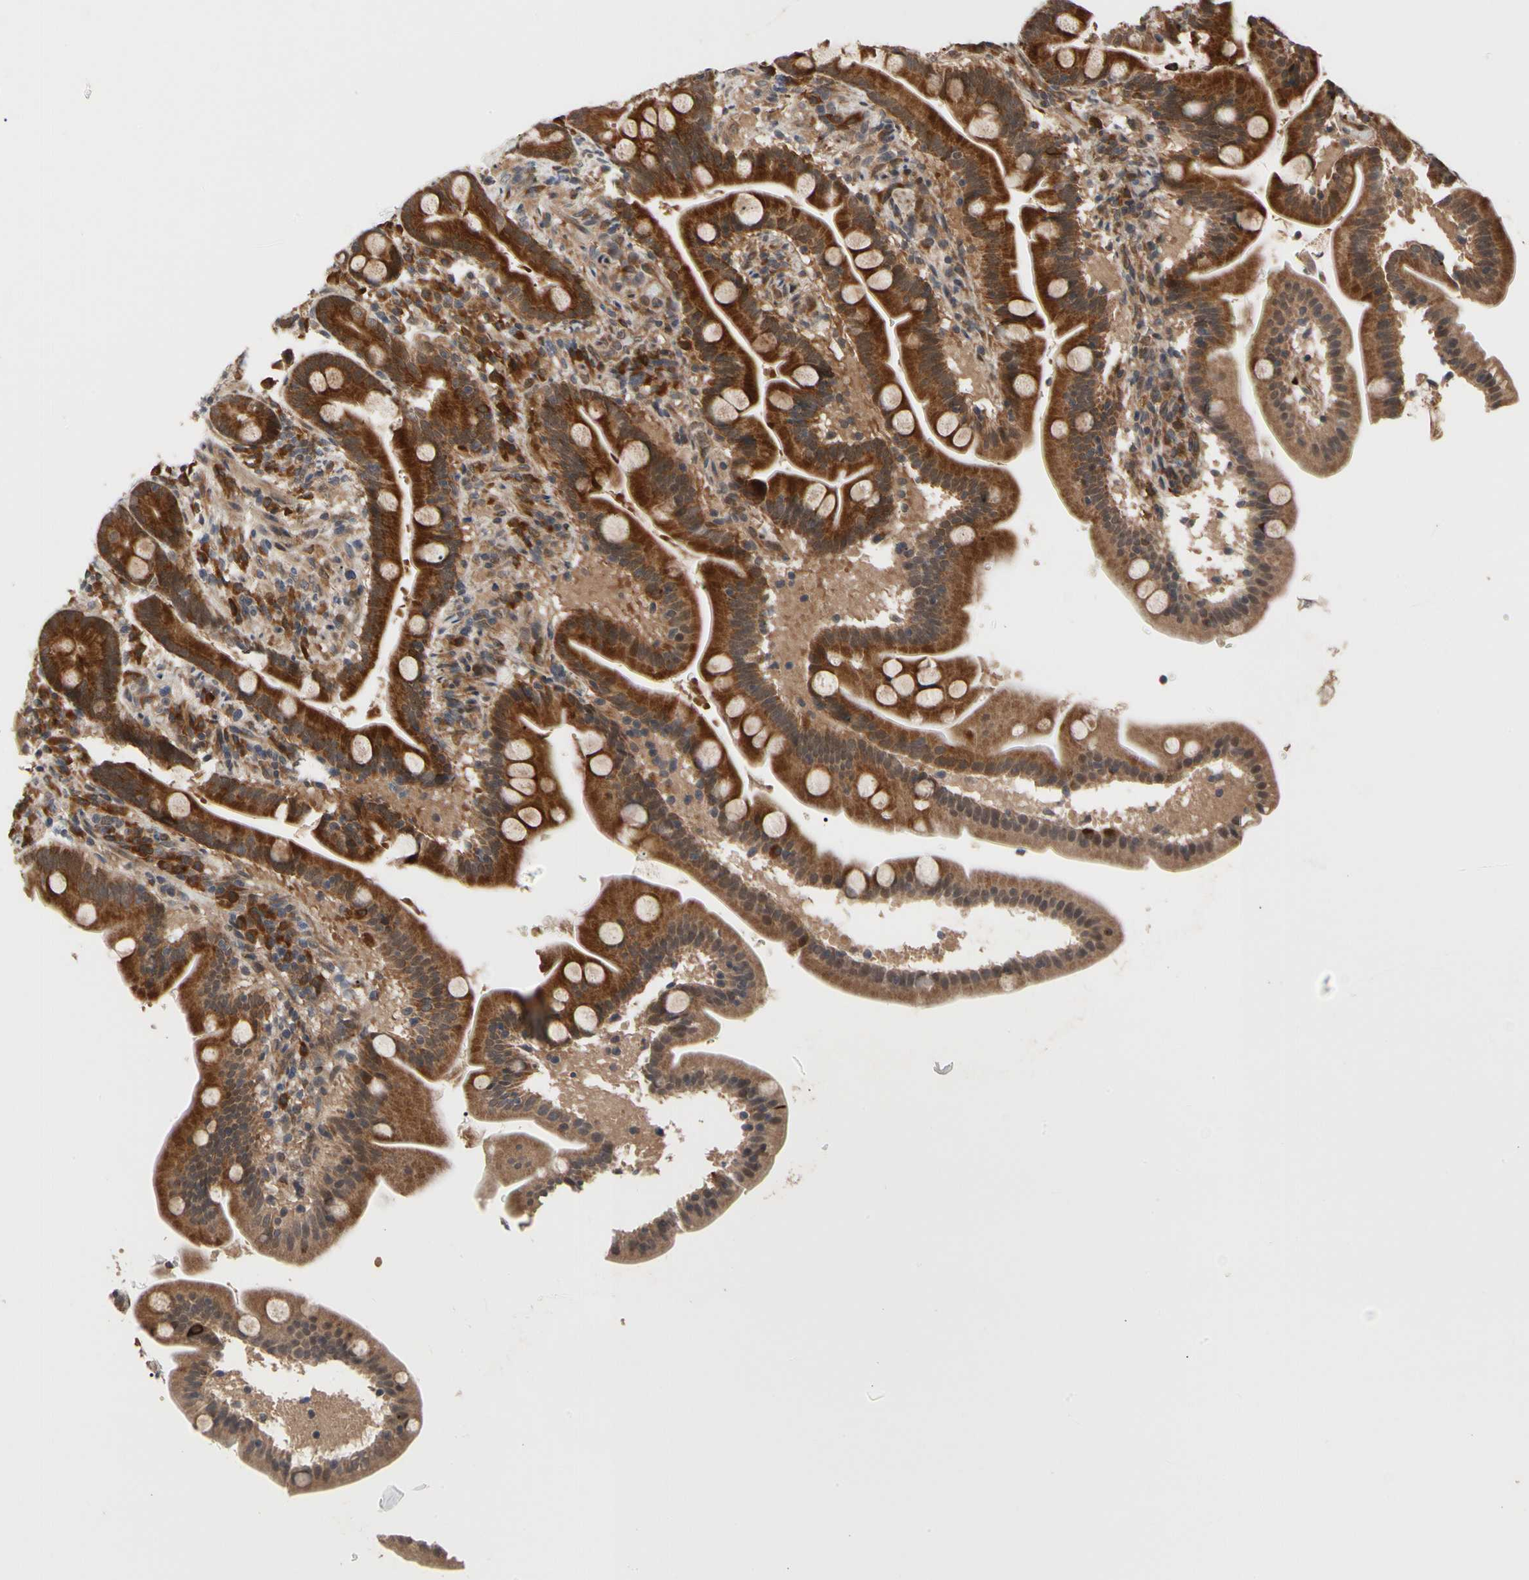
{"staining": {"intensity": "strong", "quantity": ">75%", "location": "cytoplasmic/membranous"}, "tissue": "duodenum", "cell_type": "Glandular cells", "image_type": "normal", "snomed": [{"axis": "morphology", "description": "Normal tissue, NOS"}, {"axis": "topography", "description": "Duodenum"}], "caption": "Immunohistochemical staining of benign duodenum displays >75% levels of strong cytoplasmic/membranous protein positivity in about >75% of glandular cells.", "gene": "CYTIP", "patient": {"sex": "male", "age": 54}}